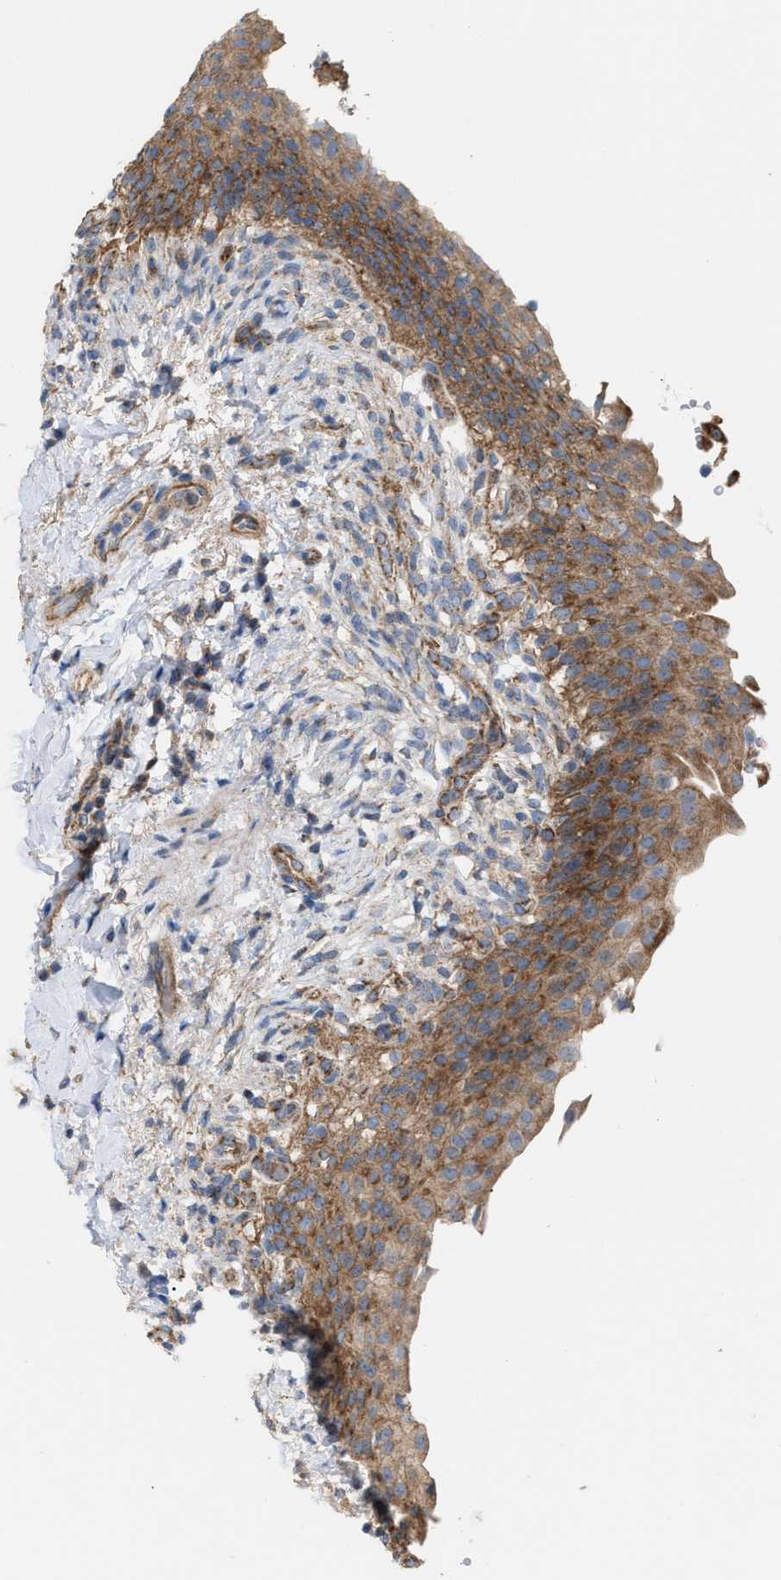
{"staining": {"intensity": "moderate", "quantity": ">75%", "location": "cytoplasmic/membranous"}, "tissue": "urinary bladder", "cell_type": "Urothelial cells", "image_type": "normal", "snomed": [{"axis": "morphology", "description": "Normal tissue, NOS"}, {"axis": "topography", "description": "Urinary bladder"}], "caption": "Immunohistochemical staining of benign human urinary bladder shows medium levels of moderate cytoplasmic/membranous staining in about >75% of urothelial cells.", "gene": "OXSM", "patient": {"sex": "female", "age": 60}}